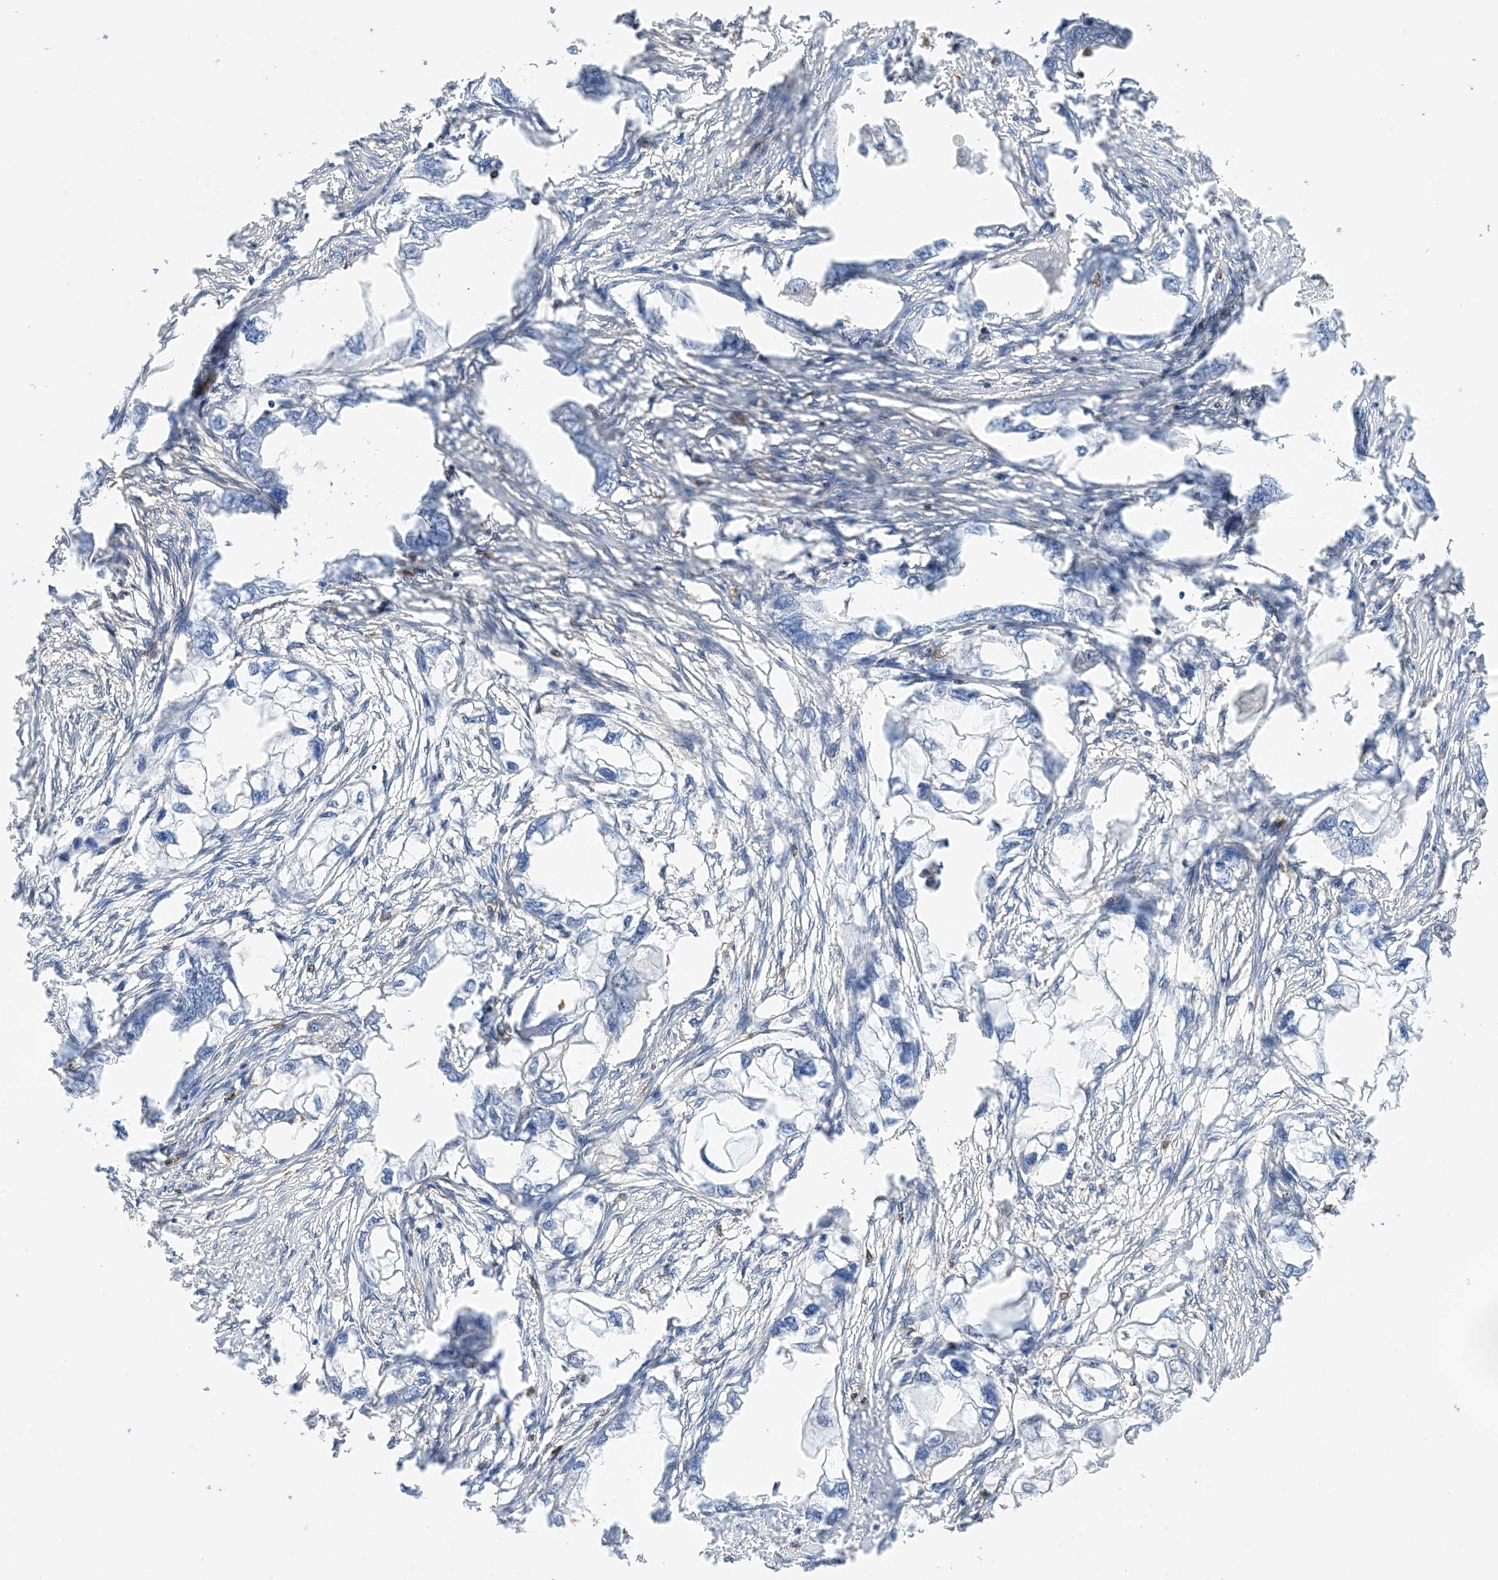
{"staining": {"intensity": "negative", "quantity": "none", "location": "none"}, "tissue": "endometrial cancer", "cell_type": "Tumor cells", "image_type": "cancer", "snomed": [{"axis": "morphology", "description": "Adenocarcinoma, NOS"}, {"axis": "morphology", "description": "Adenocarcinoma, metastatic, NOS"}, {"axis": "topography", "description": "Adipose tissue"}, {"axis": "topography", "description": "Endometrium"}], "caption": "Human endometrial cancer stained for a protein using immunohistochemistry (IHC) shows no expression in tumor cells.", "gene": "ANXA1", "patient": {"sex": "female", "age": 67}}